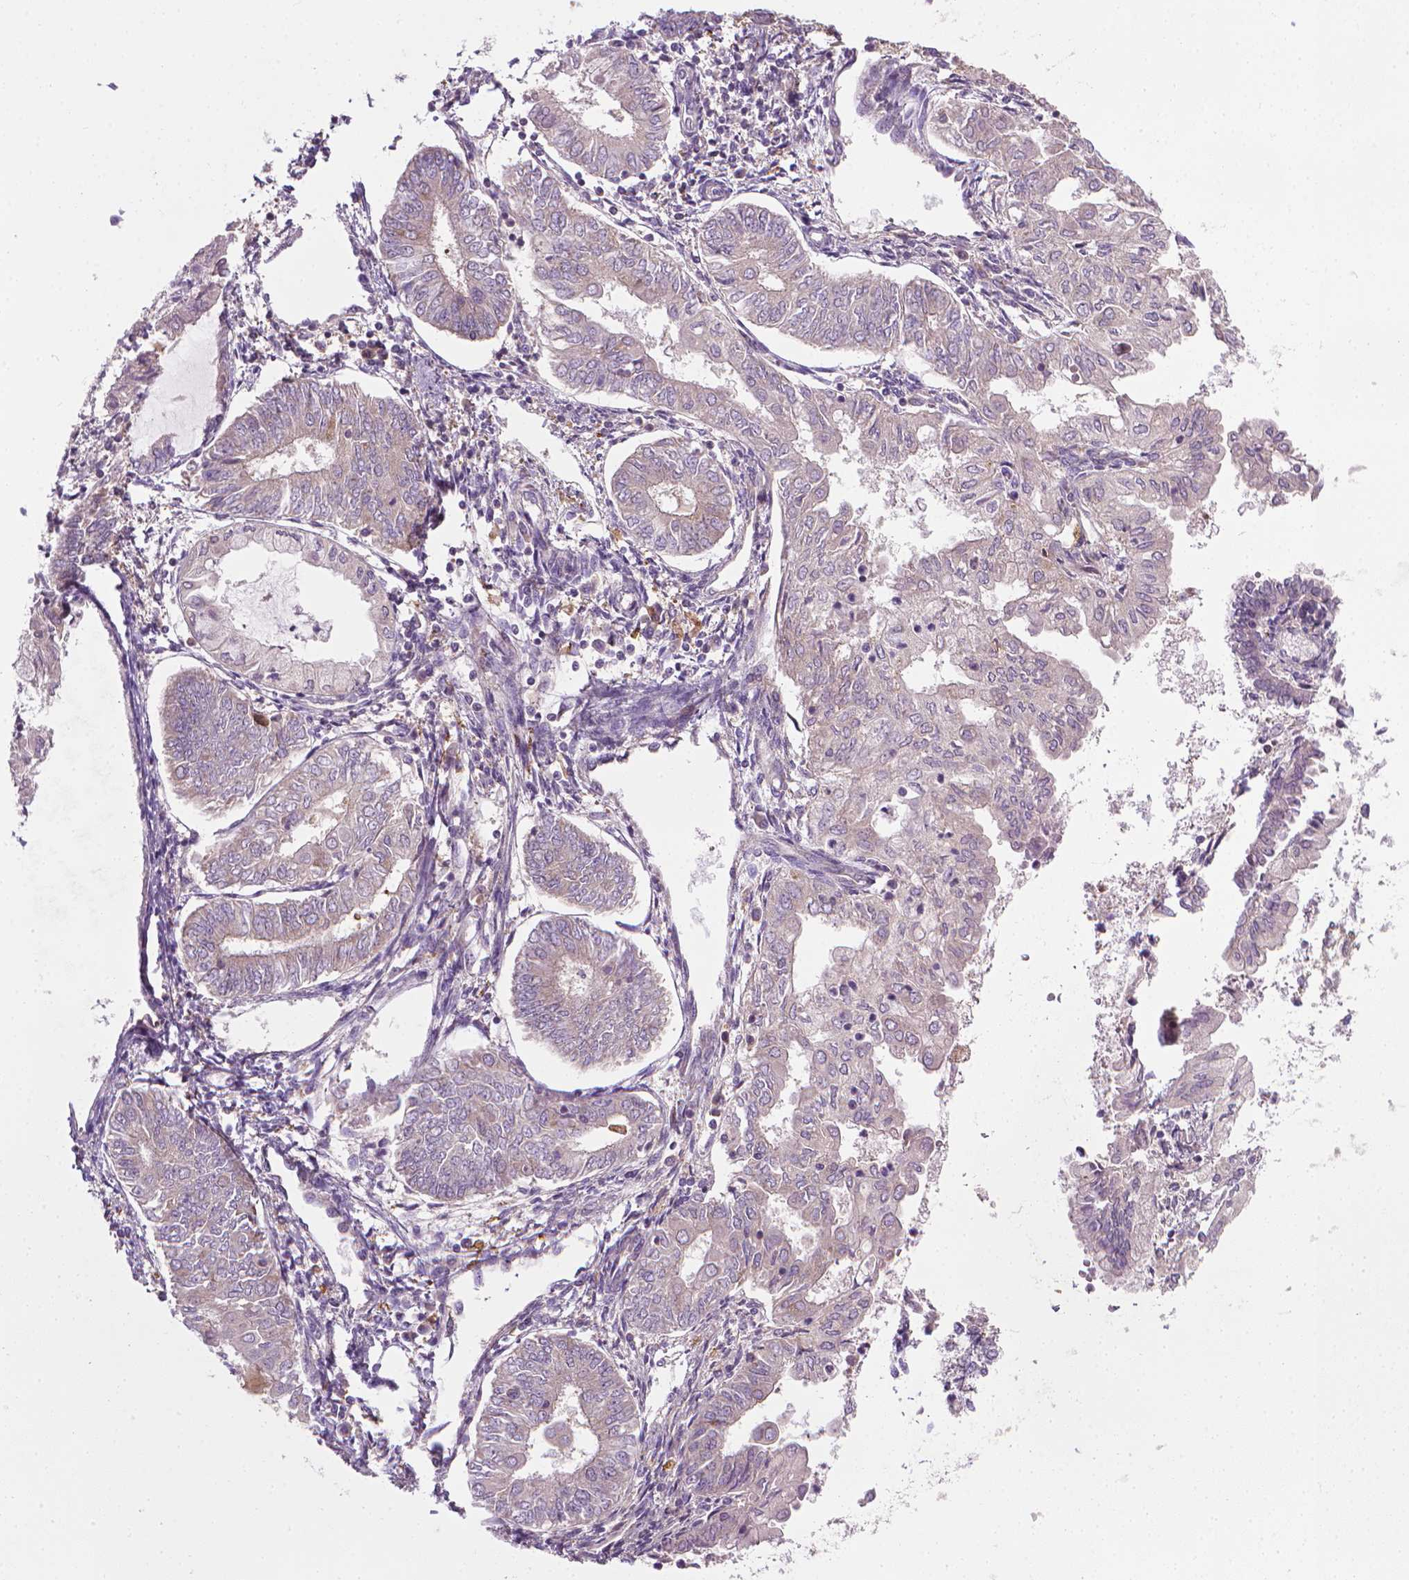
{"staining": {"intensity": "weak", "quantity": "<25%", "location": "cytoplasmic/membranous"}, "tissue": "endometrial cancer", "cell_type": "Tumor cells", "image_type": "cancer", "snomed": [{"axis": "morphology", "description": "Adenocarcinoma, NOS"}, {"axis": "topography", "description": "Endometrium"}], "caption": "Endometrial cancer (adenocarcinoma) was stained to show a protein in brown. There is no significant staining in tumor cells.", "gene": "PRAG1", "patient": {"sex": "female", "age": 68}}